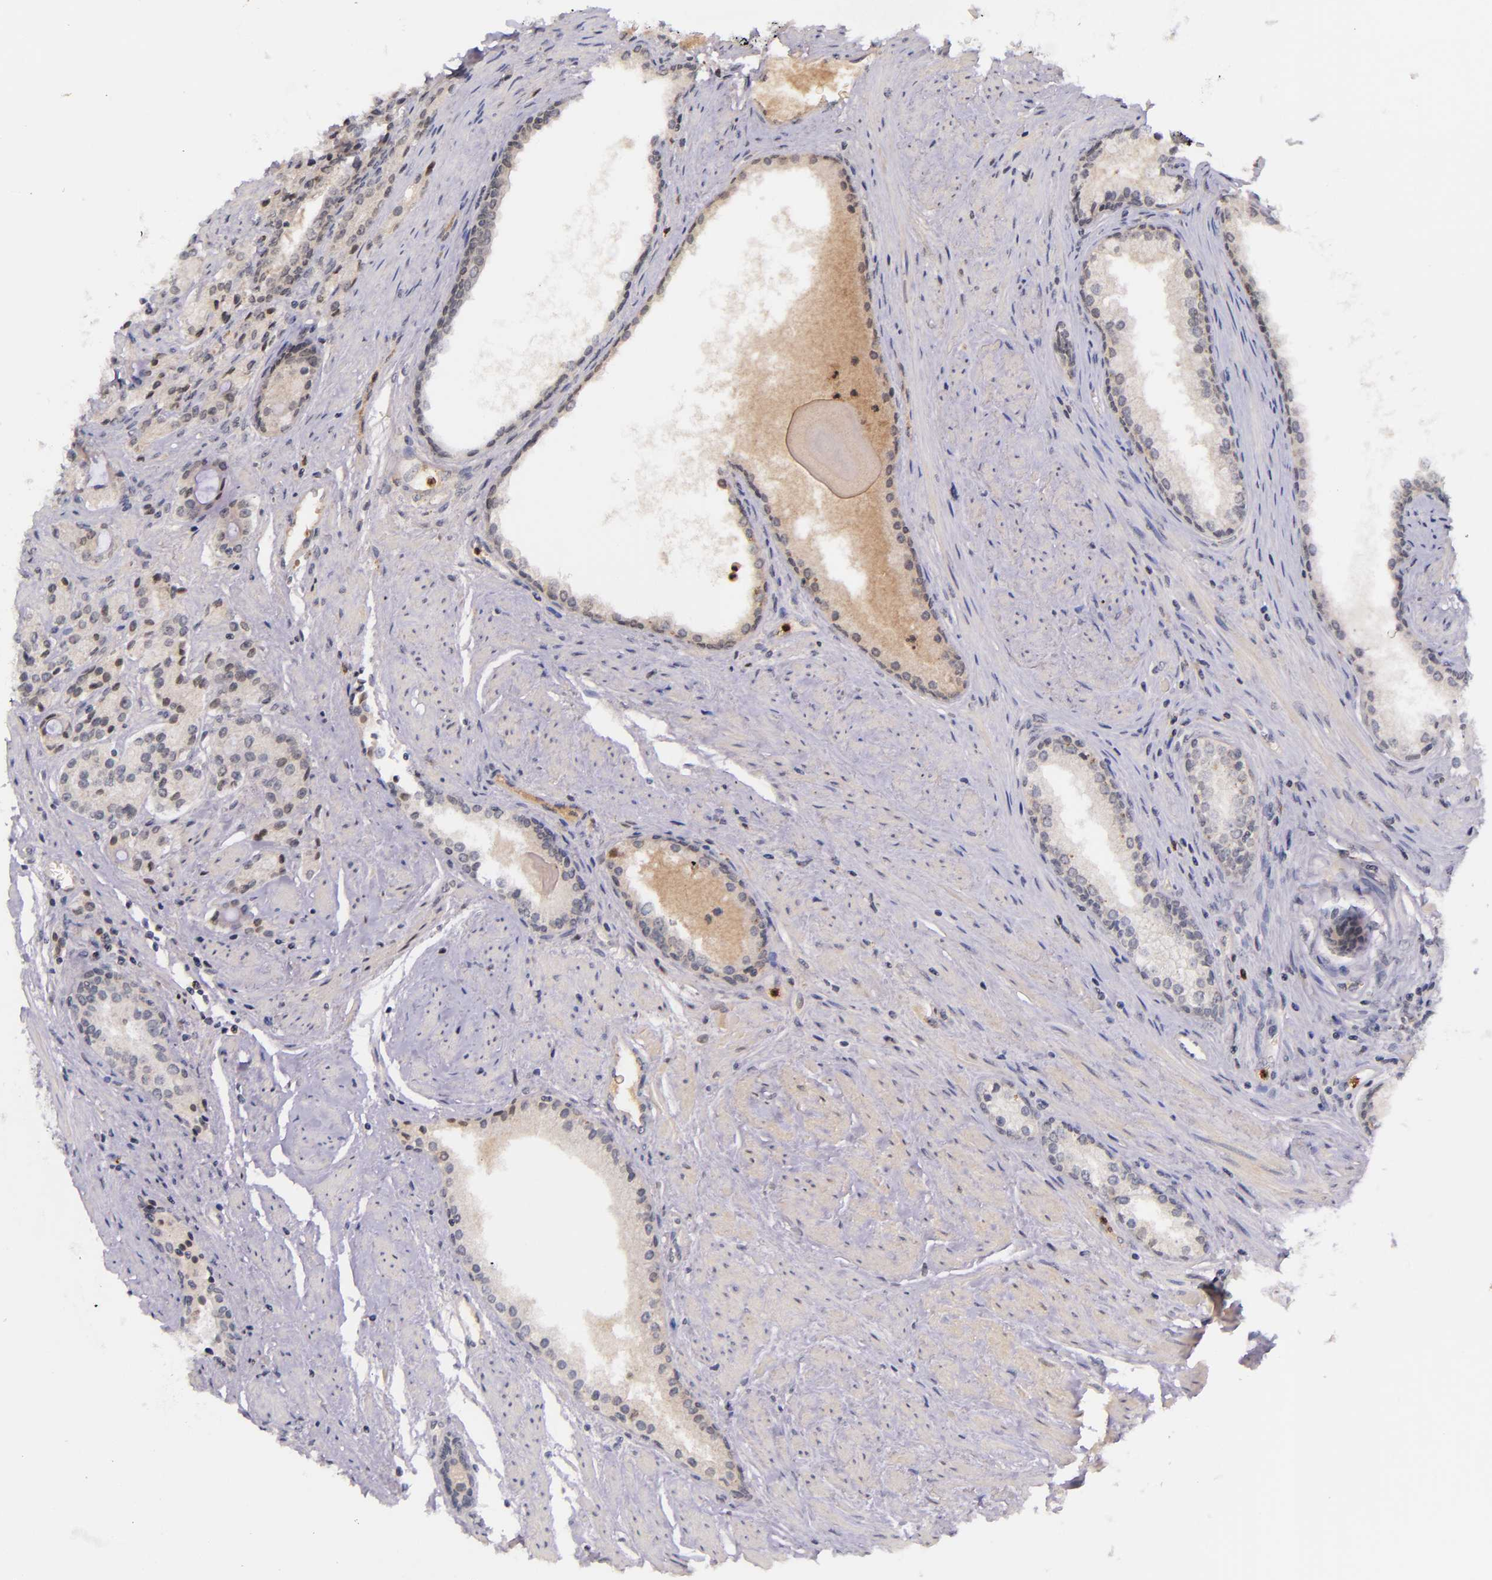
{"staining": {"intensity": "weak", "quantity": "25%-75%", "location": "cytoplasmic/membranous"}, "tissue": "prostate cancer", "cell_type": "Tumor cells", "image_type": "cancer", "snomed": [{"axis": "morphology", "description": "Adenocarcinoma, Medium grade"}, {"axis": "topography", "description": "Prostate"}], "caption": "DAB (3,3'-diaminobenzidine) immunohistochemical staining of human prostate cancer shows weak cytoplasmic/membranous protein staining in about 25%-75% of tumor cells. The staining is performed using DAB brown chromogen to label protein expression. The nuclei are counter-stained blue using hematoxylin.", "gene": "SELL", "patient": {"sex": "male", "age": 72}}